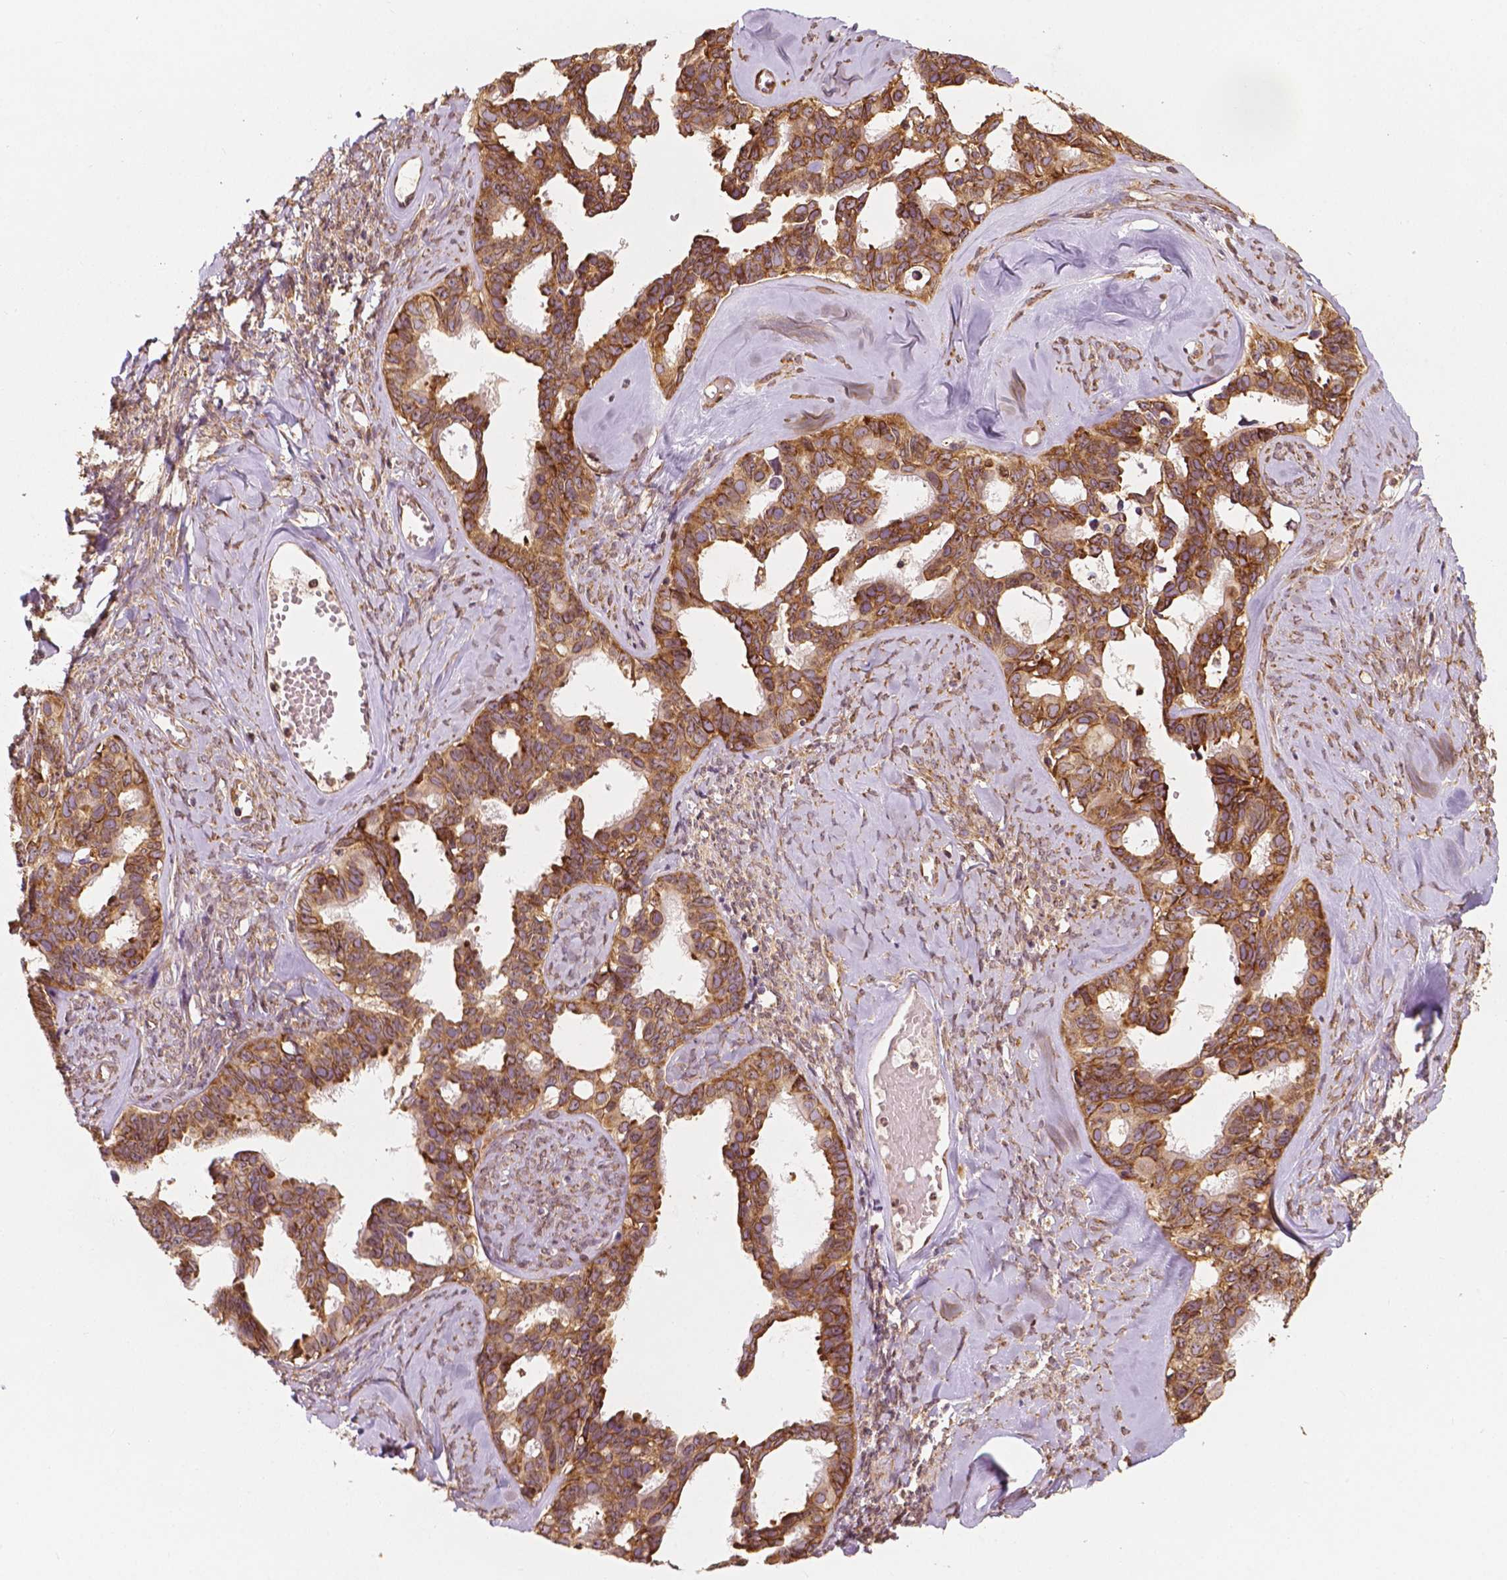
{"staining": {"intensity": "moderate", "quantity": ">75%", "location": "cytoplasmic/membranous"}, "tissue": "ovarian cancer", "cell_type": "Tumor cells", "image_type": "cancer", "snomed": [{"axis": "morphology", "description": "Cystadenocarcinoma, serous, NOS"}, {"axis": "topography", "description": "Ovary"}], "caption": "IHC of human ovarian cancer (serous cystadenocarcinoma) demonstrates medium levels of moderate cytoplasmic/membranous staining in approximately >75% of tumor cells.", "gene": "G3BP1", "patient": {"sex": "female", "age": 69}}